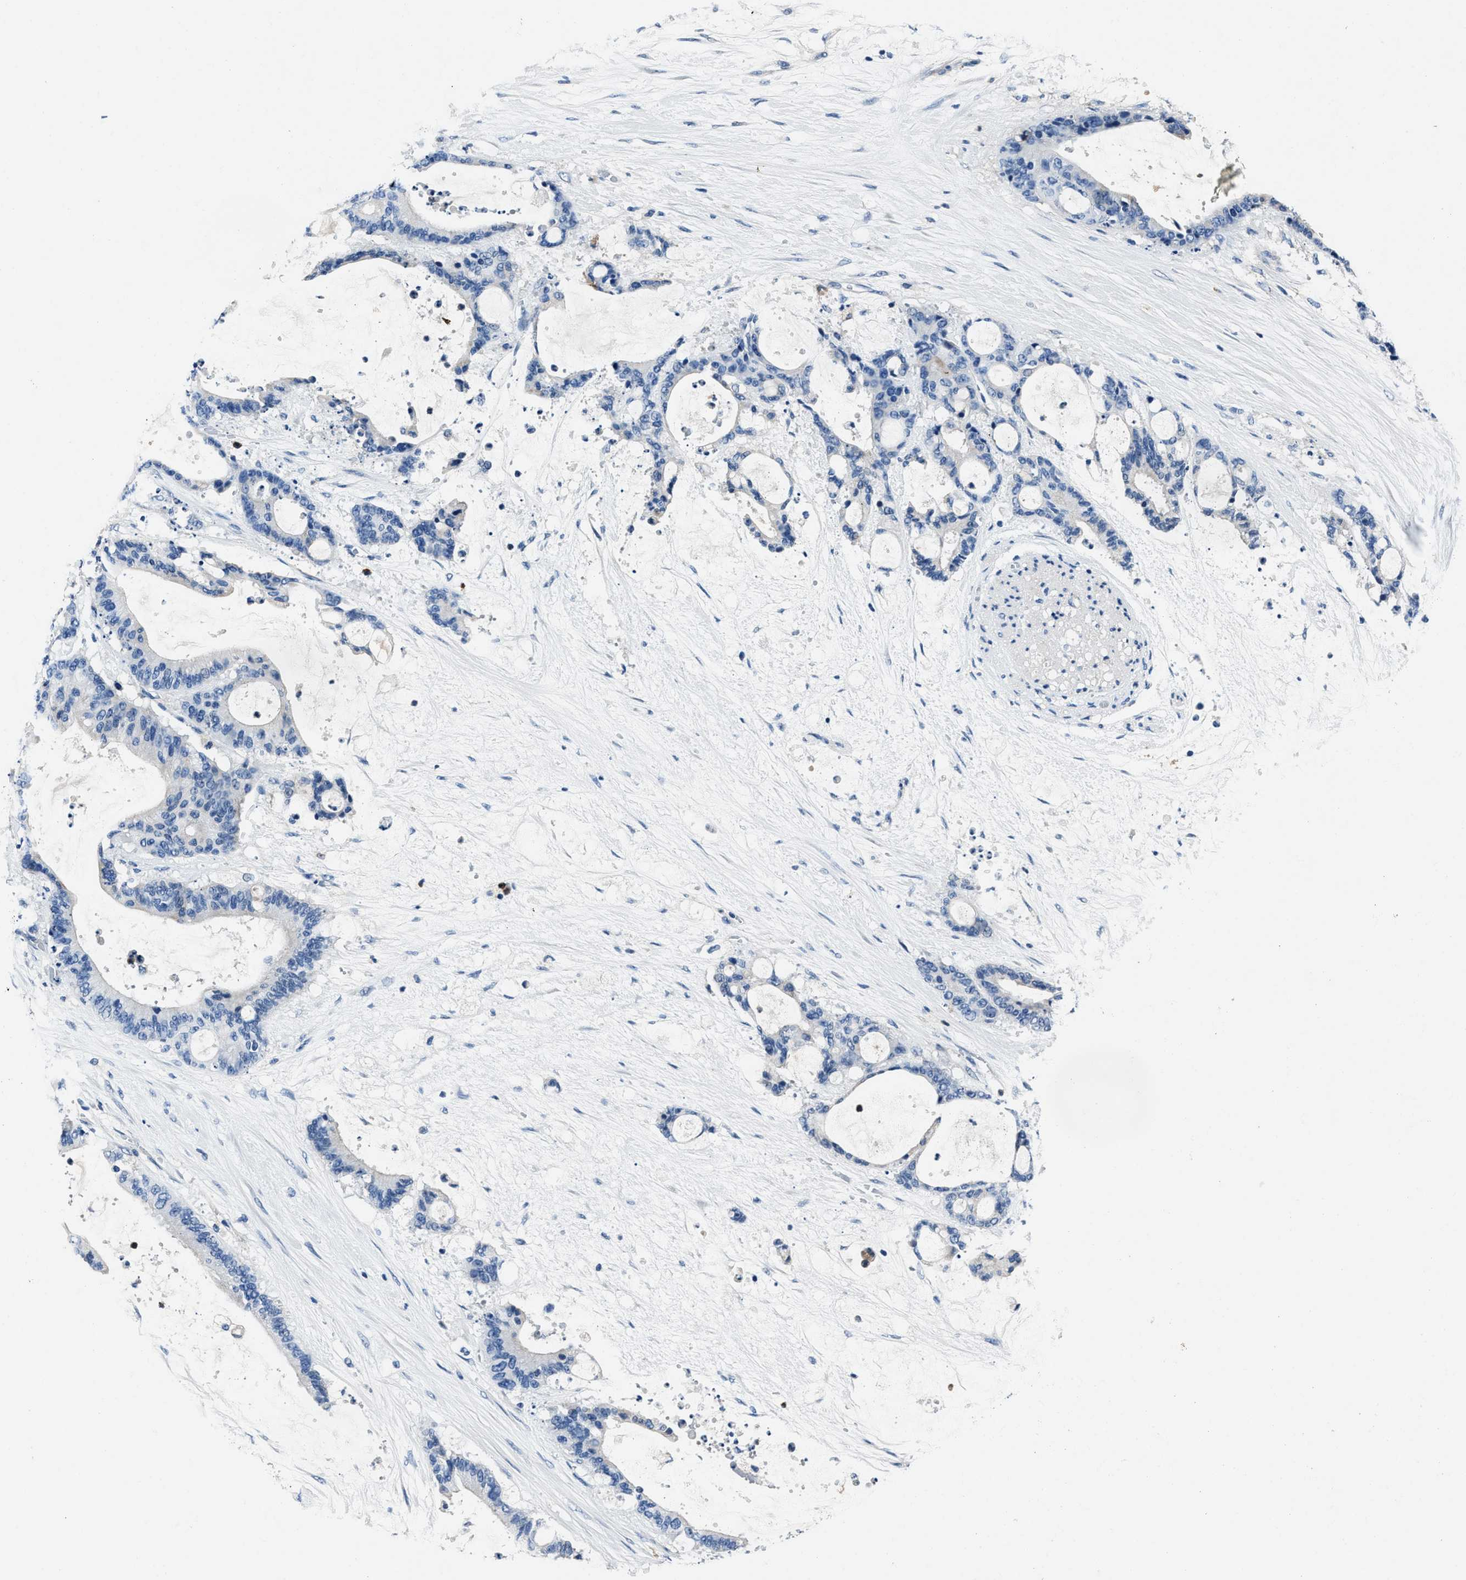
{"staining": {"intensity": "negative", "quantity": "none", "location": "none"}, "tissue": "liver cancer", "cell_type": "Tumor cells", "image_type": "cancer", "snomed": [{"axis": "morphology", "description": "Normal tissue, NOS"}, {"axis": "morphology", "description": "Cholangiocarcinoma"}, {"axis": "topography", "description": "Liver"}, {"axis": "topography", "description": "Peripheral nerve tissue"}], "caption": "A high-resolution photomicrograph shows immunohistochemistry staining of cholangiocarcinoma (liver), which exhibits no significant positivity in tumor cells. (DAB (3,3'-diaminobenzidine) immunohistochemistry with hematoxylin counter stain).", "gene": "FGL2", "patient": {"sex": "female", "age": 73}}